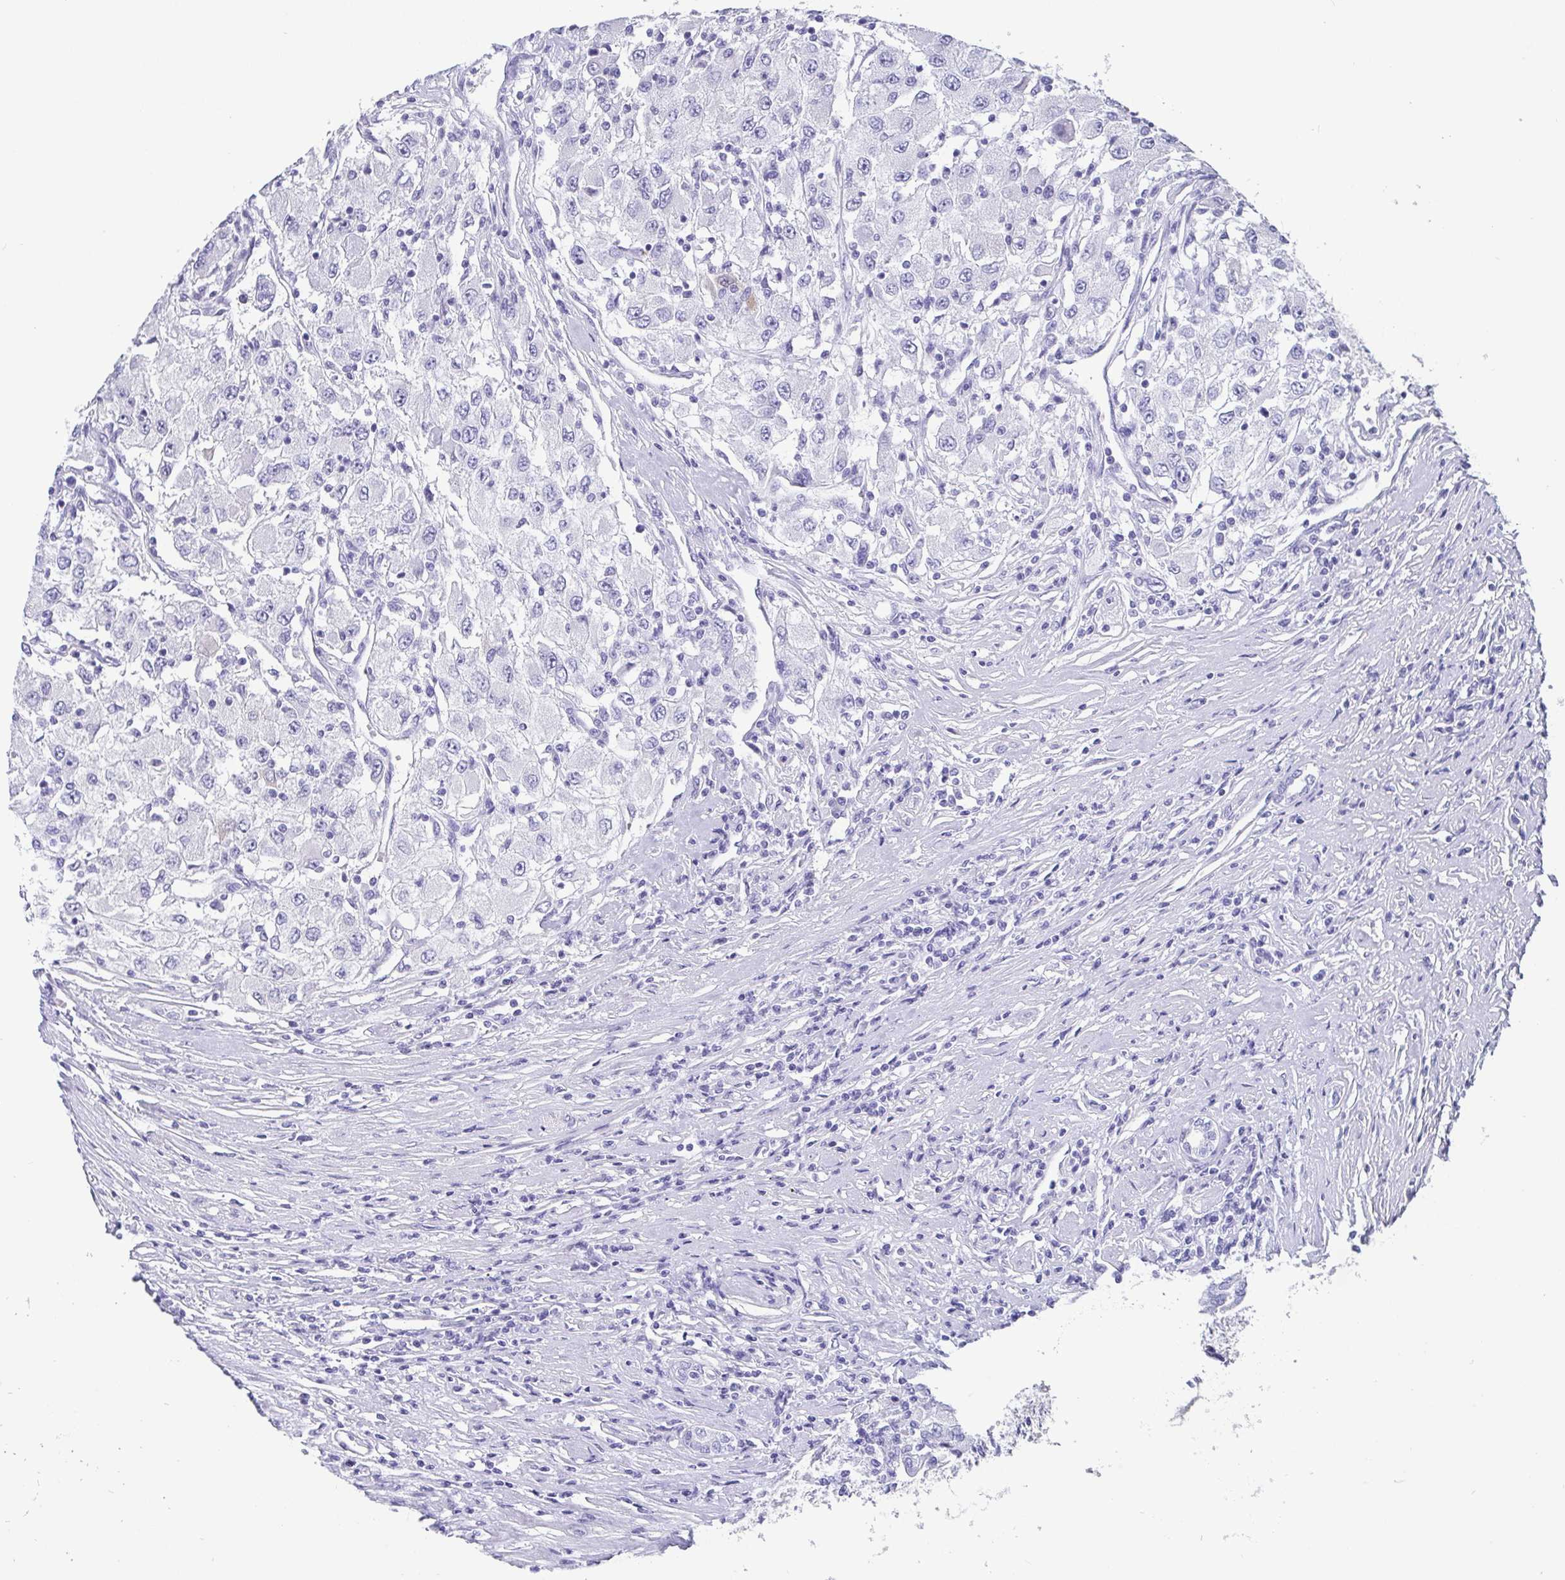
{"staining": {"intensity": "negative", "quantity": "none", "location": "none"}, "tissue": "renal cancer", "cell_type": "Tumor cells", "image_type": "cancer", "snomed": [{"axis": "morphology", "description": "Adenocarcinoma, NOS"}, {"axis": "topography", "description": "Kidney"}], "caption": "Protein analysis of adenocarcinoma (renal) shows no significant expression in tumor cells.", "gene": "SCGN", "patient": {"sex": "female", "age": 67}}